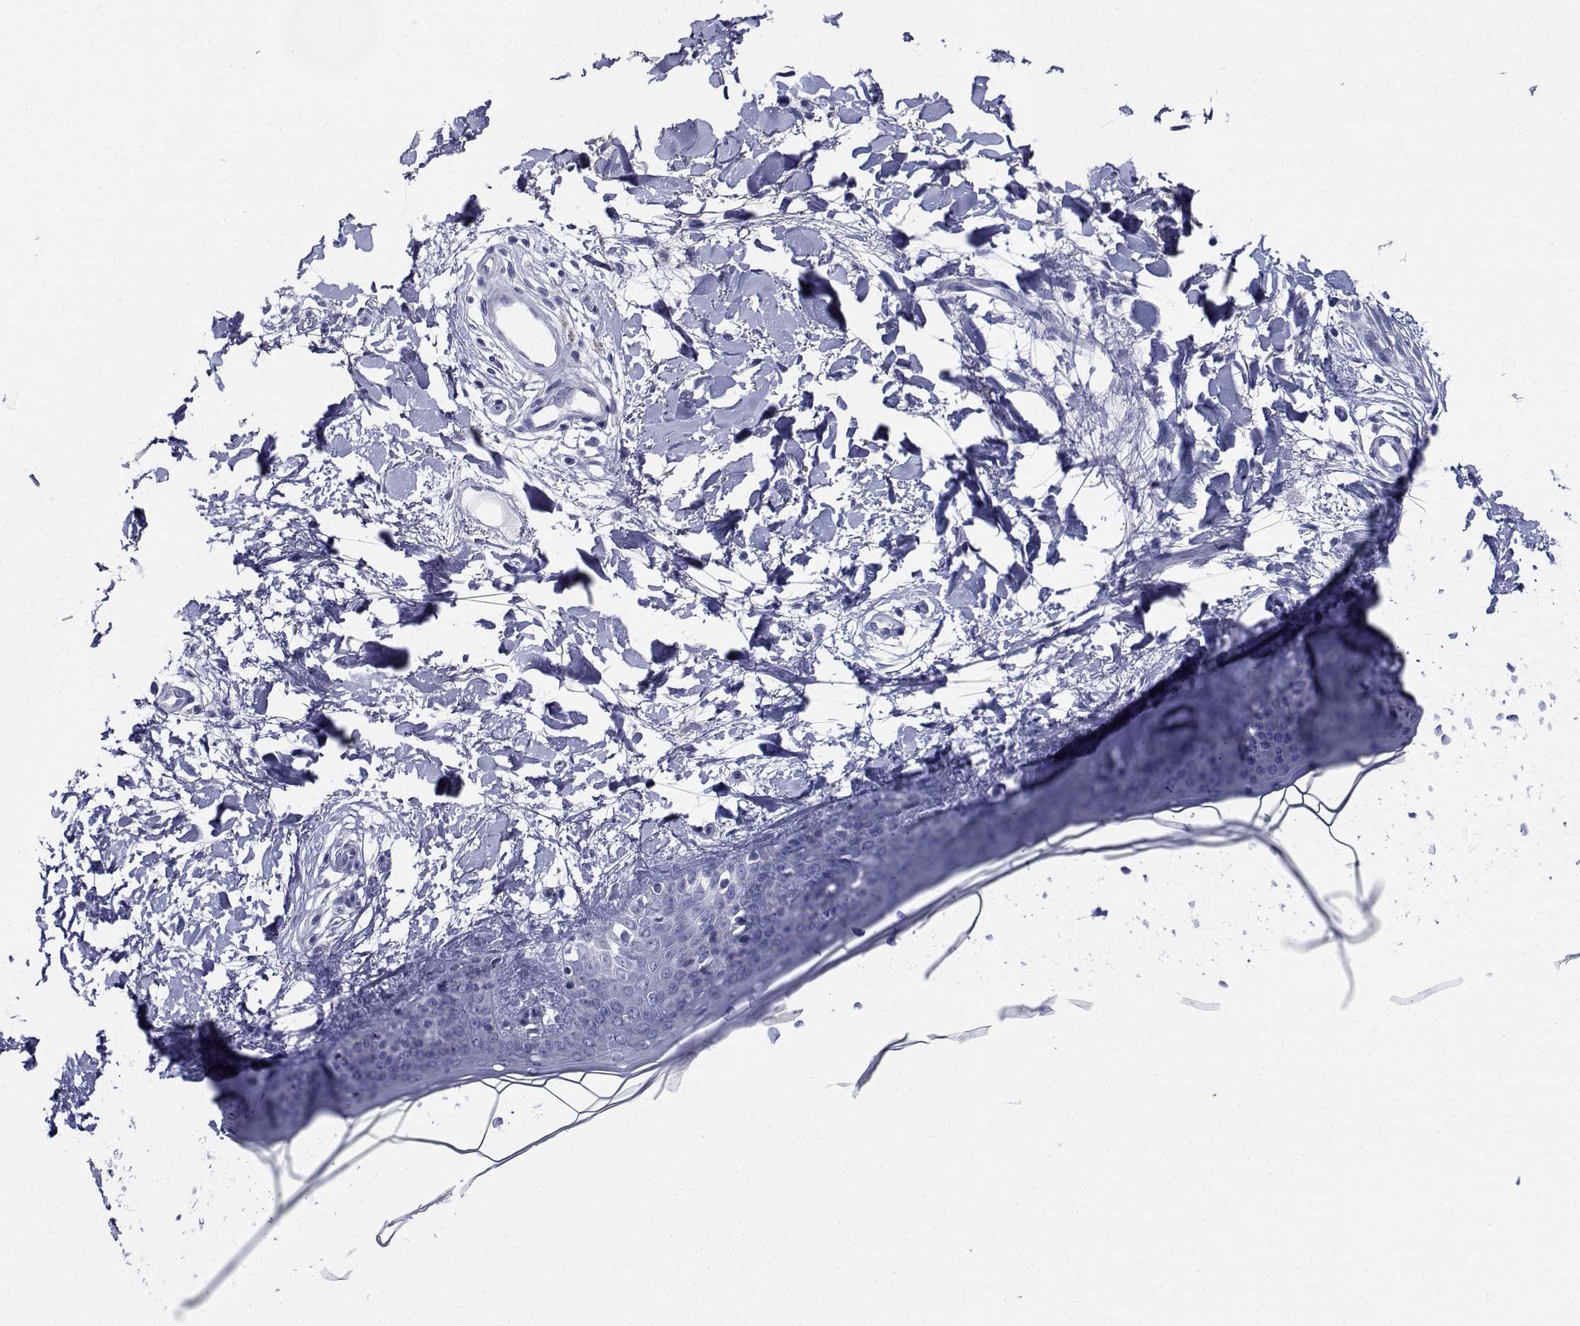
{"staining": {"intensity": "negative", "quantity": "none", "location": "none"}, "tissue": "skin", "cell_type": "Fibroblasts", "image_type": "normal", "snomed": [{"axis": "morphology", "description": "Normal tissue, NOS"}, {"axis": "topography", "description": "Skin"}], "caption": "DAB immunohistochemical staining of unremarkable skin demonstrates no significant expression in fibroblasts.", "gene": "CDHR3", "patient": {"sex": "female", "age": 34}}